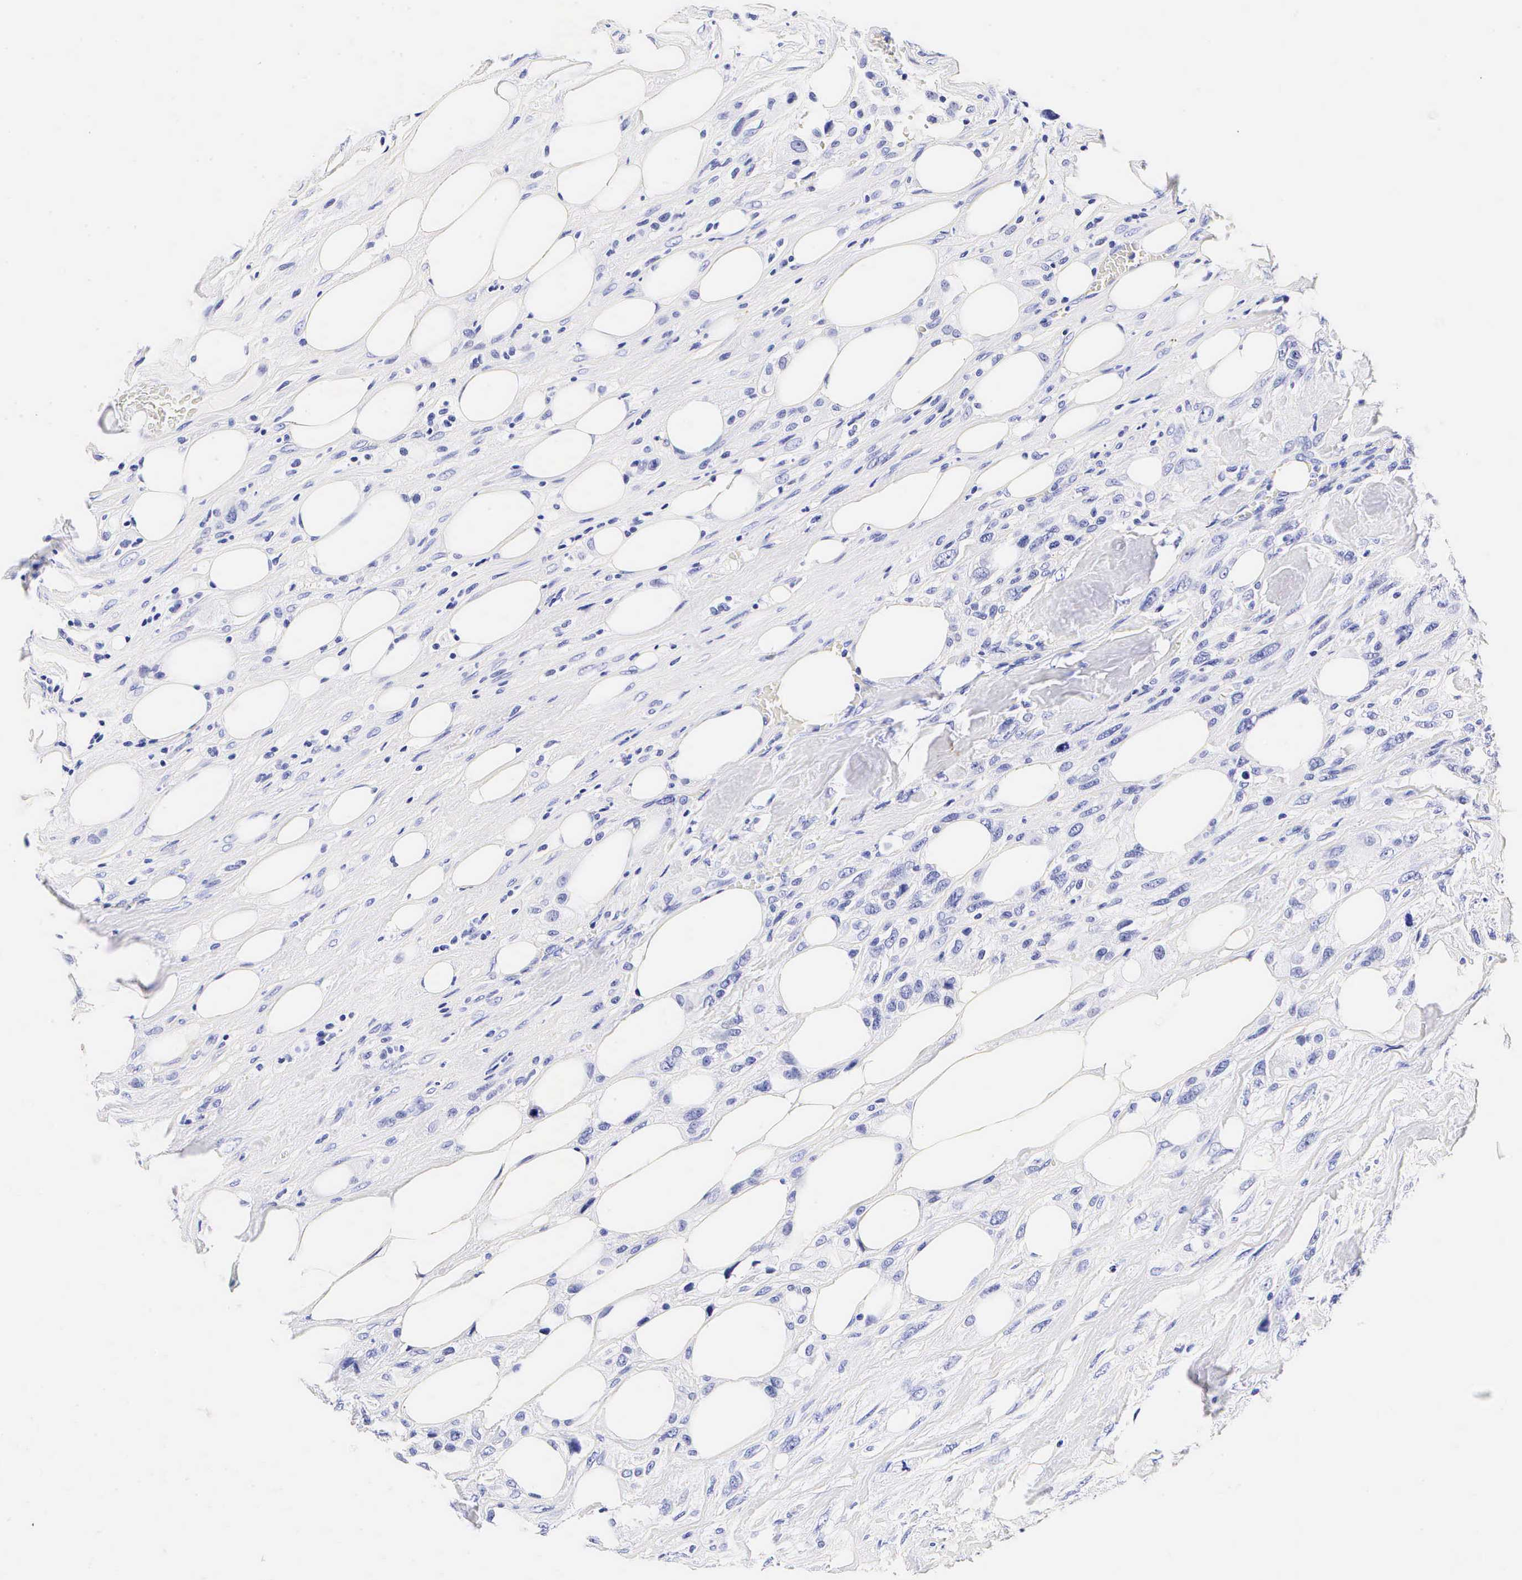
{"staining": {"intensity": "negative", "quantity": "none", "location": "none"}, "tissue": "breast cancer", "cell_type": "Tumor cells", "image_type": "cancer", "snomed": [{"axis": "morphology", "description": "Neoplasm, malignant, NOS"}, {"axis": "topography", "description": "Breast"}], "caption": "Immunohistochemical staining of breast malignant neoplasm demonstrates no significant staining in tumor cells. Nuclei are stained in blue.", "gene": "CALD1", "patient": {"sex": "female", "age": 50}}